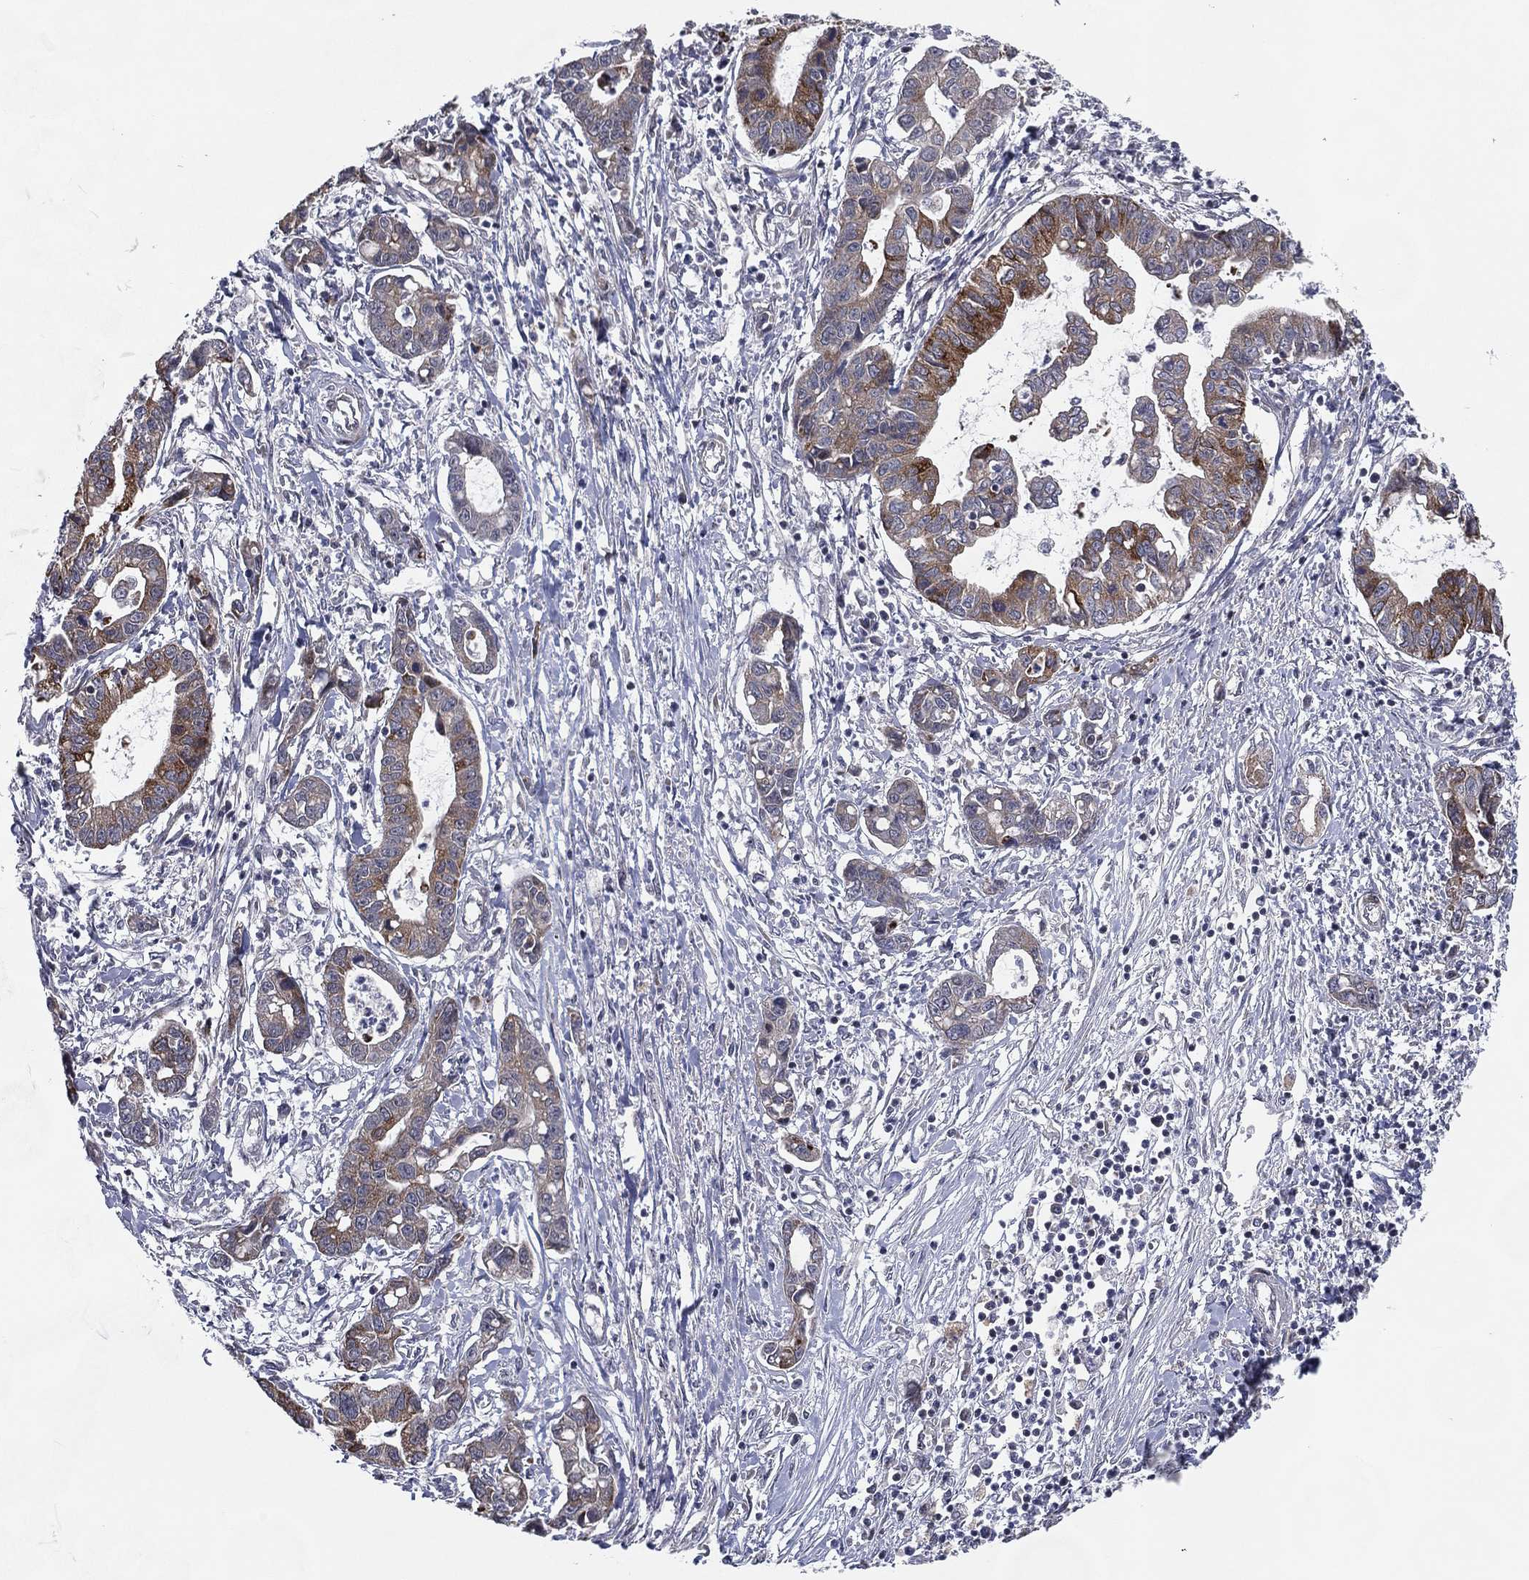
{"staining": {"intensity": "weak", "quantity": "25%-75%", "location": "cytoplasmic/membranous"}, "tissue": "liver cancer", "cell_type": "Tumor cells", "image_type": "cancer", "snomed": [{"axis": "morphology", "description": "Cholangiocarcinoma"}, {"axis": "topography", "description": "Liver"}], "caption": "Tumor cells display low levels of weak cytoplasmic/membranous positivity in about 25%-75% of cells in liver cholangiocarcinoma.", "gene": "KAT14", "patient": {"sex": "male", "age": 58}}